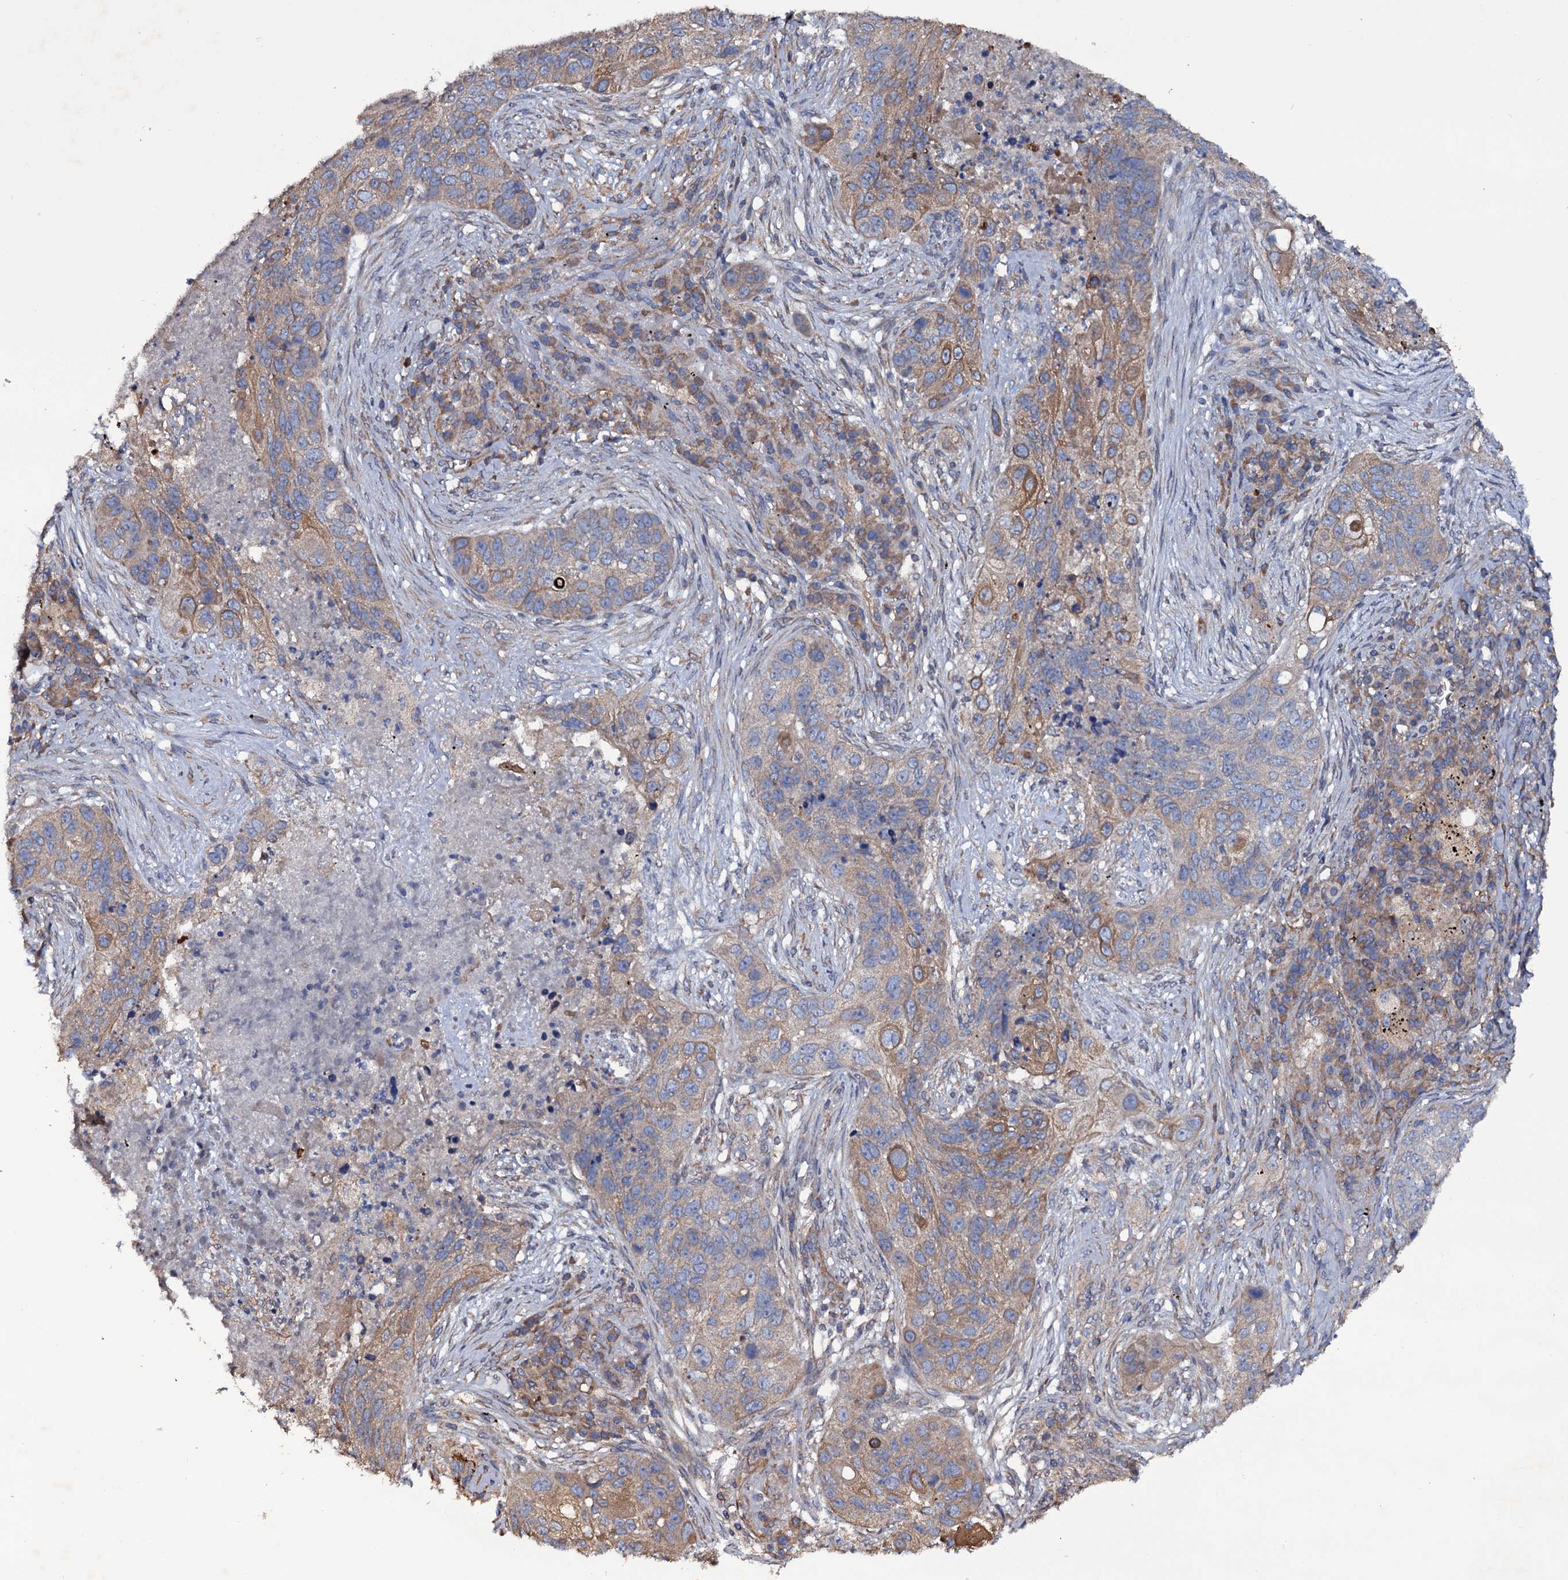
{"staining": {"intensity": "moderate", "quantity": "<25%", "location": "cytoplasmic/membranous"}, "tissue": "lung cancer", "cell_type": "Tumor cells", "image_type": "cancer", "snomed": [{"axis": "morphology", "description": "Squamous cell carcinoma, NOS"}, {"axis": "topography", "description": "Lung"}], "caption": "Brown immunohistochemical staining in lung cancer shows moderate cytoplasmic/membranous expression in about <25% of tumor cells.", "gene": "TTC23", "patient": {"sex": "female", "age": 63}}